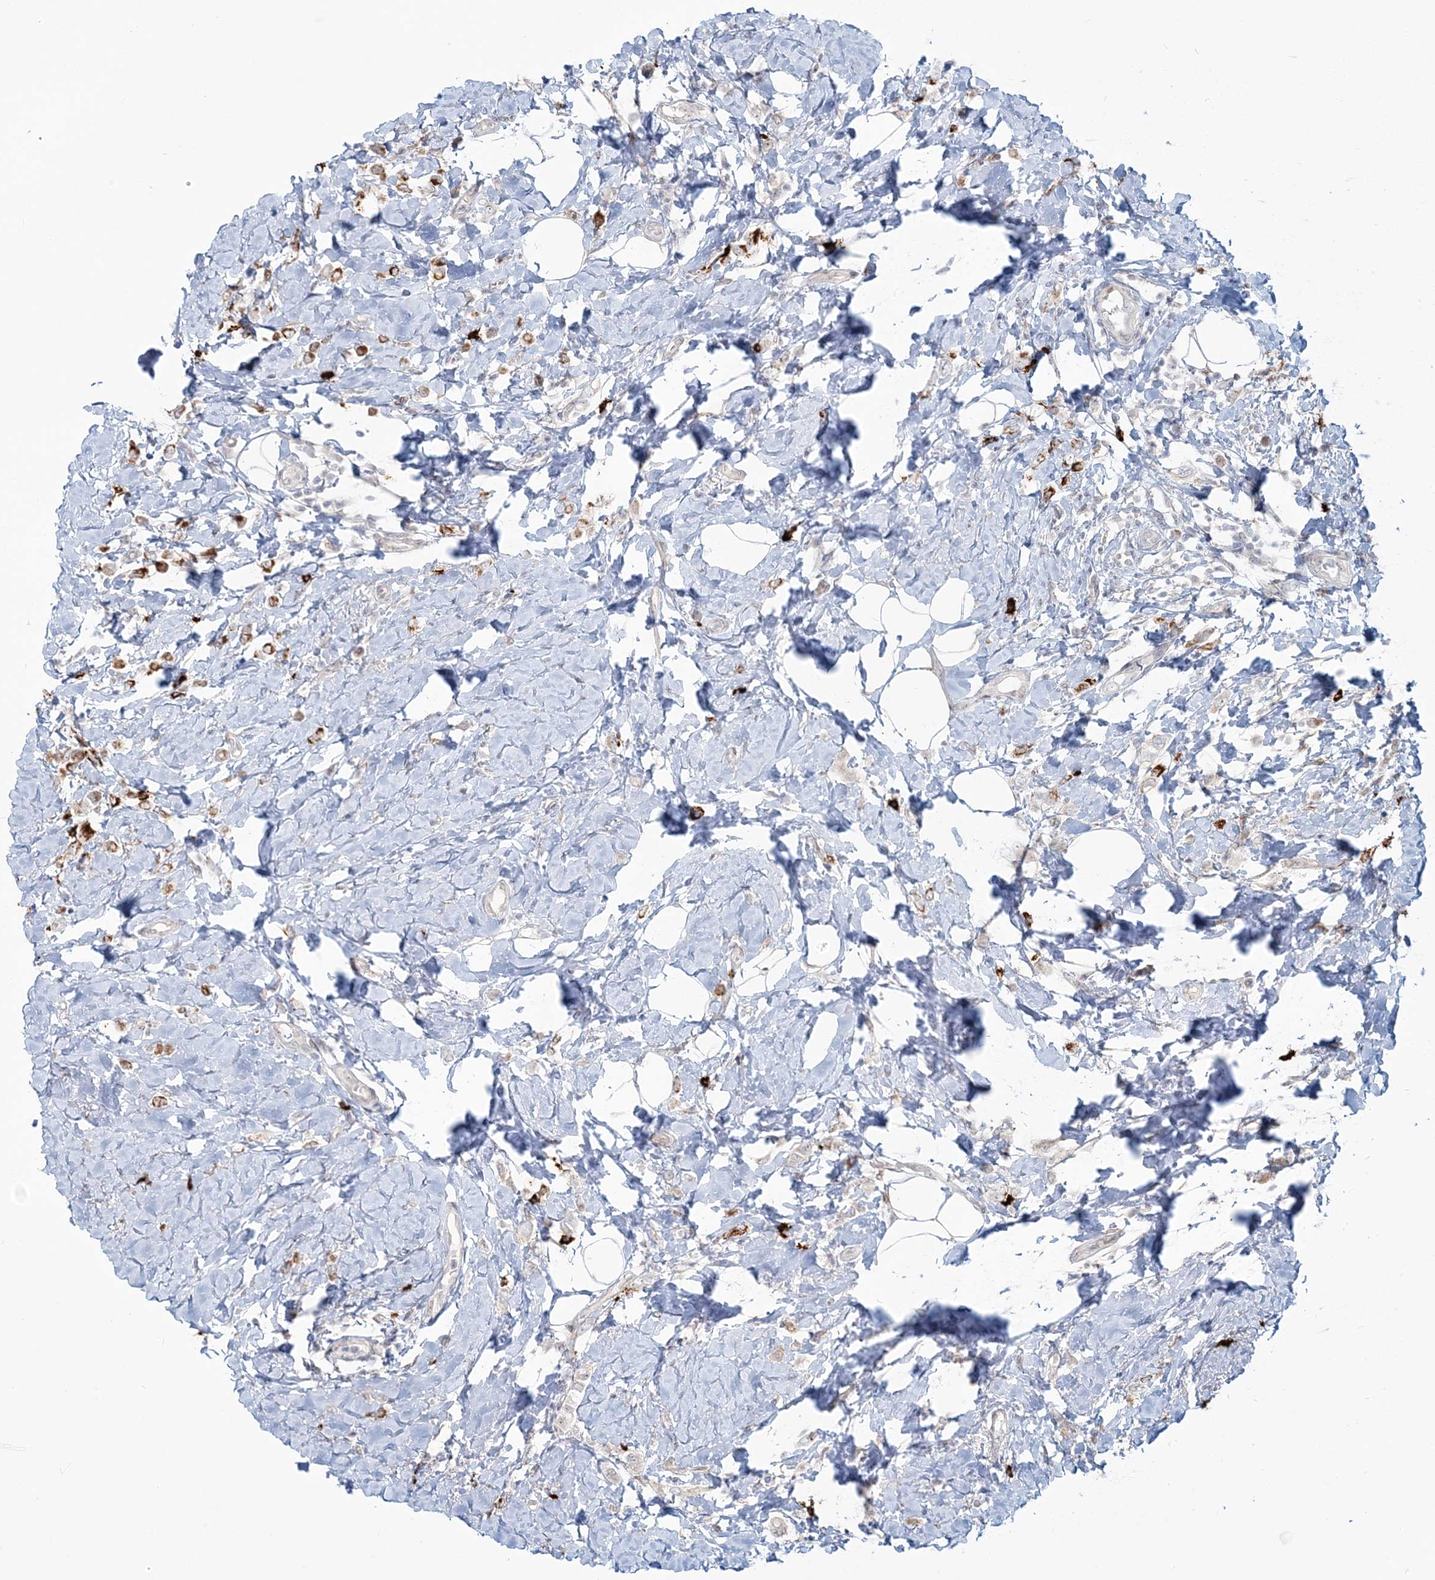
{"staining": {"intensity": "moderate", "quantity": "25%-75%", "location": "cytoplasmic/membranous"}, "tissue": "breast cancer", "cell_type": "Tumor cells", "image_type": "cancer", "snomed": [{"axis": "morphology", "description": "Lobular carcinoma"}, {"axis": "topography", "description": "Breast"}], "caption": "Breast cancer (lobular carcinoma) stained with a protein marker displays moderate staining in tumor cells.", "gene": "SH3PXD2A", "patient": {"sex": "female", "age": 47}}